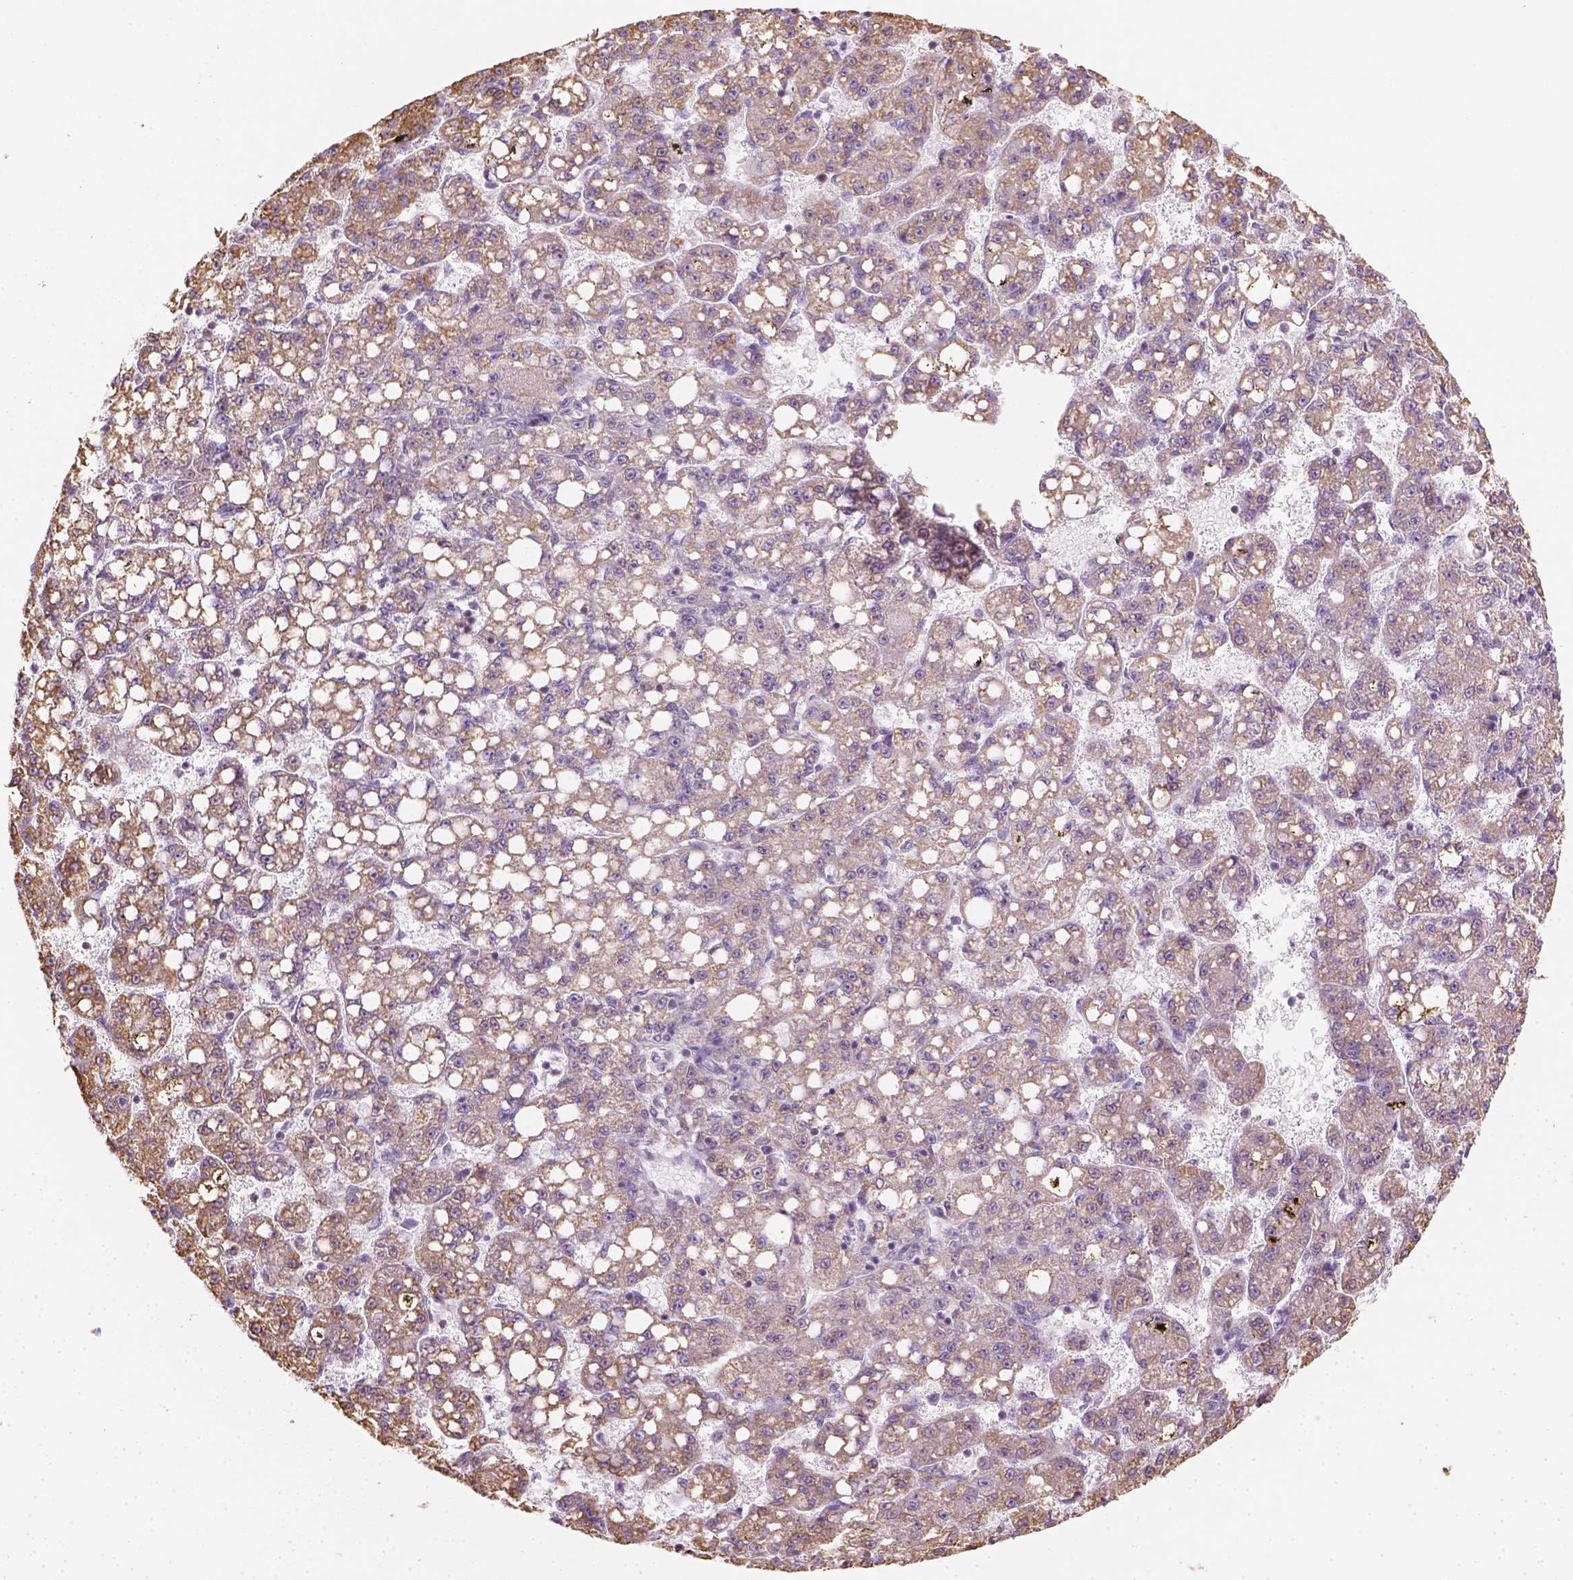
{"staining": {"intensity": "moderate", "quantity": ">75%", "location": "cytoplasmic/membranous"}, "tissue": "liver cancer", "cell_type": "Tumor cells", "image_type": "cancer", "snomed": [{"axis": "morphology", "description": "Carcinoma, Hepatocellular, NOS"}, {"axis": "topography", "description": "Liver"}], "caption": "Immunohistochemical staining of human liver cancer (hepatocellular carcinoma) demonstrates moderate cytoplasmic/membranous protein staining in approximately >75% of tumor cells.", "gene": "LCA5", "patient": {"sex": "female", "age": 65}}